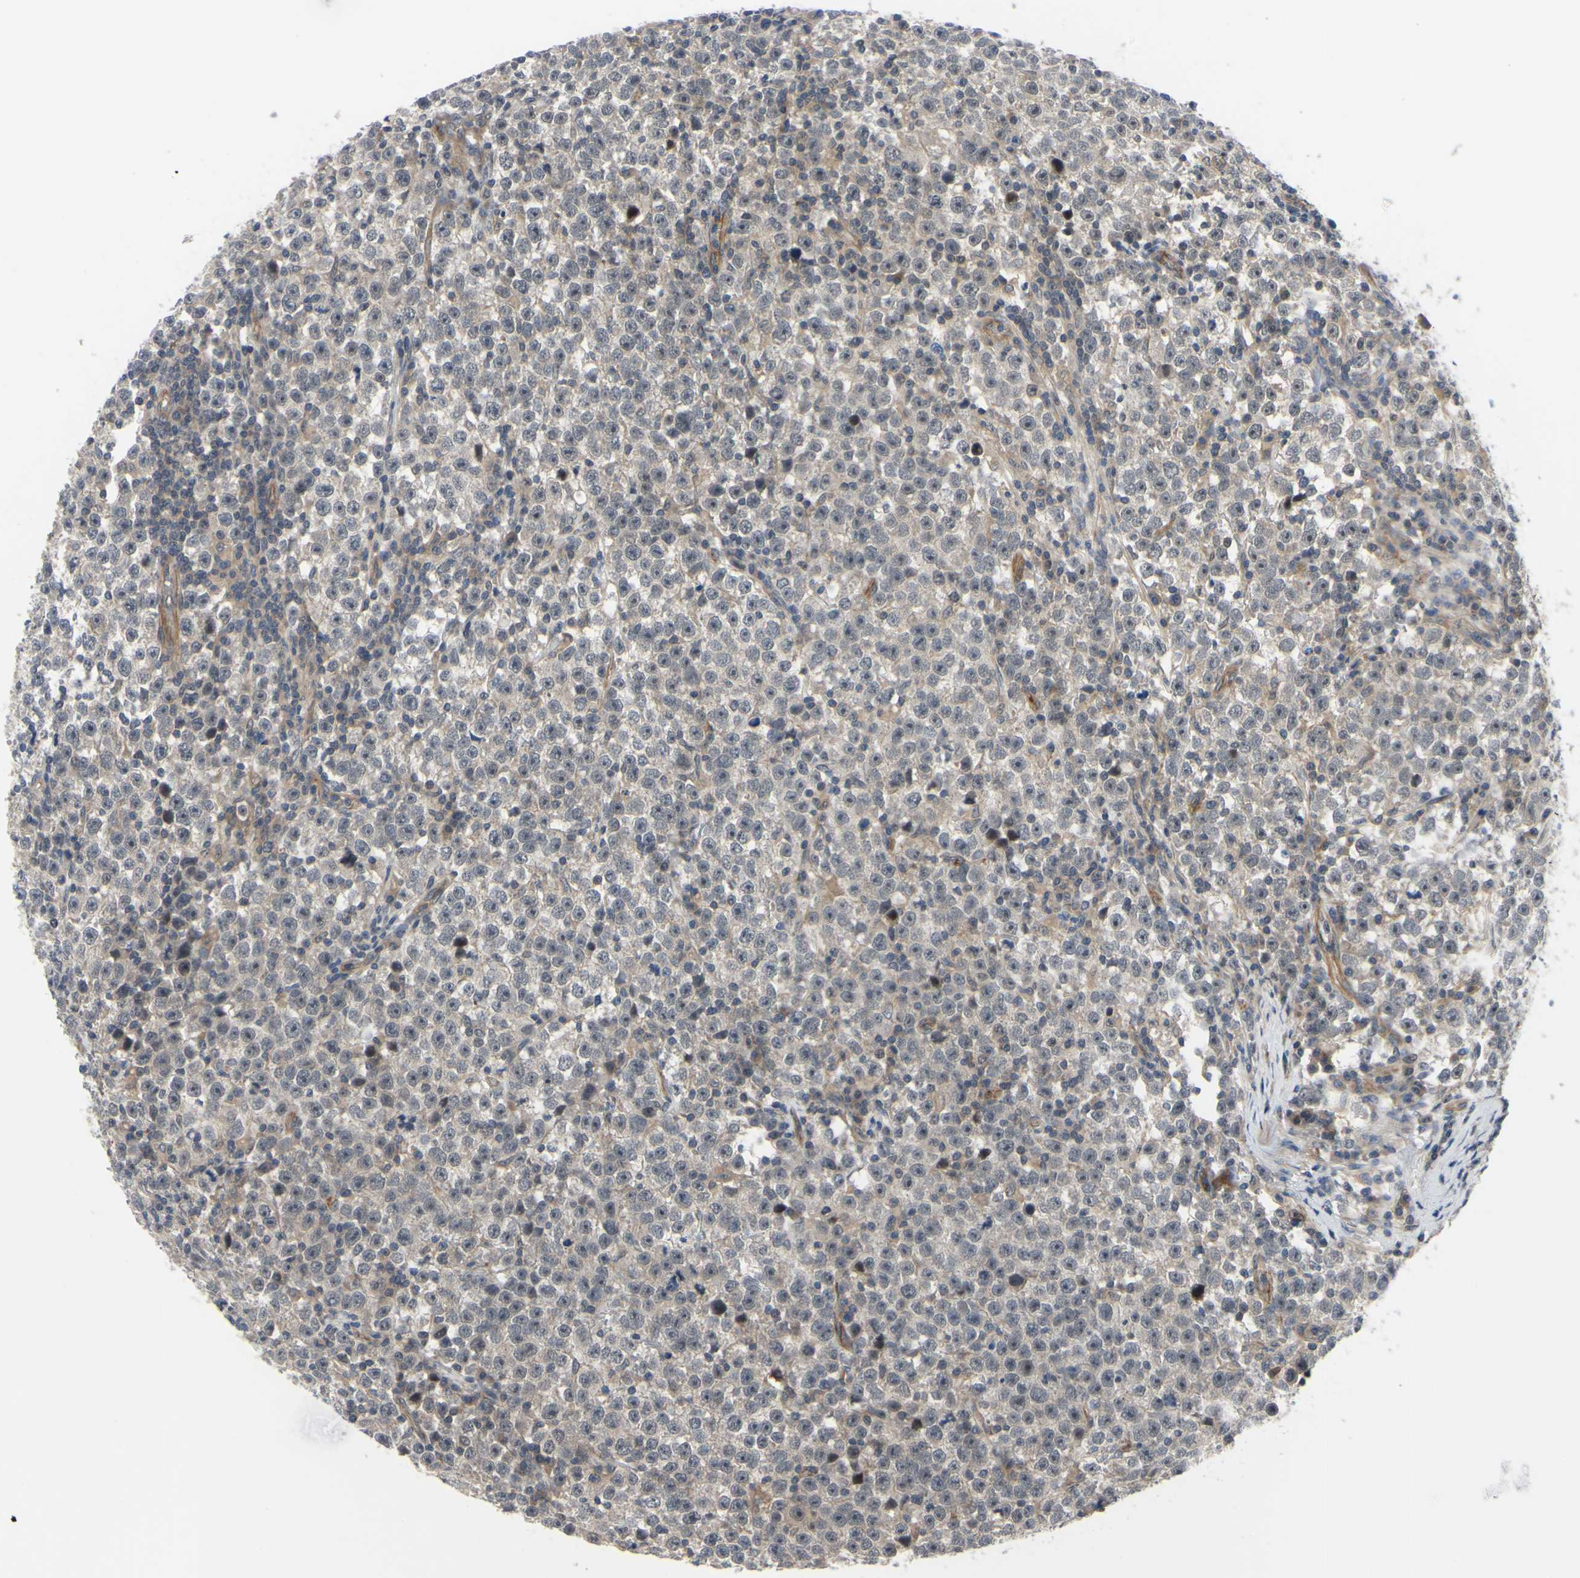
{"staining": {"intensity": "moderate", "quantity": "<25%", "location": "cytoplasmic/membranous,nuclear"}, "tissue": "testis cancer", "cell_type": "Tumor cells", "image_type": "cancer", "snomed": [{"axis": "morphology", "description": "Seminoma, NOS"}, {"axis": "topography", "description": "Testis"}], "caption": "This histopathology image displays IHC staining of human testis seminoma, with low moderate cytoplasmic/membranous and nuclear staining in about <25% of tumor cells.", "gene": "COMMD9", "patient": {"sex": "male", "age": 43}}